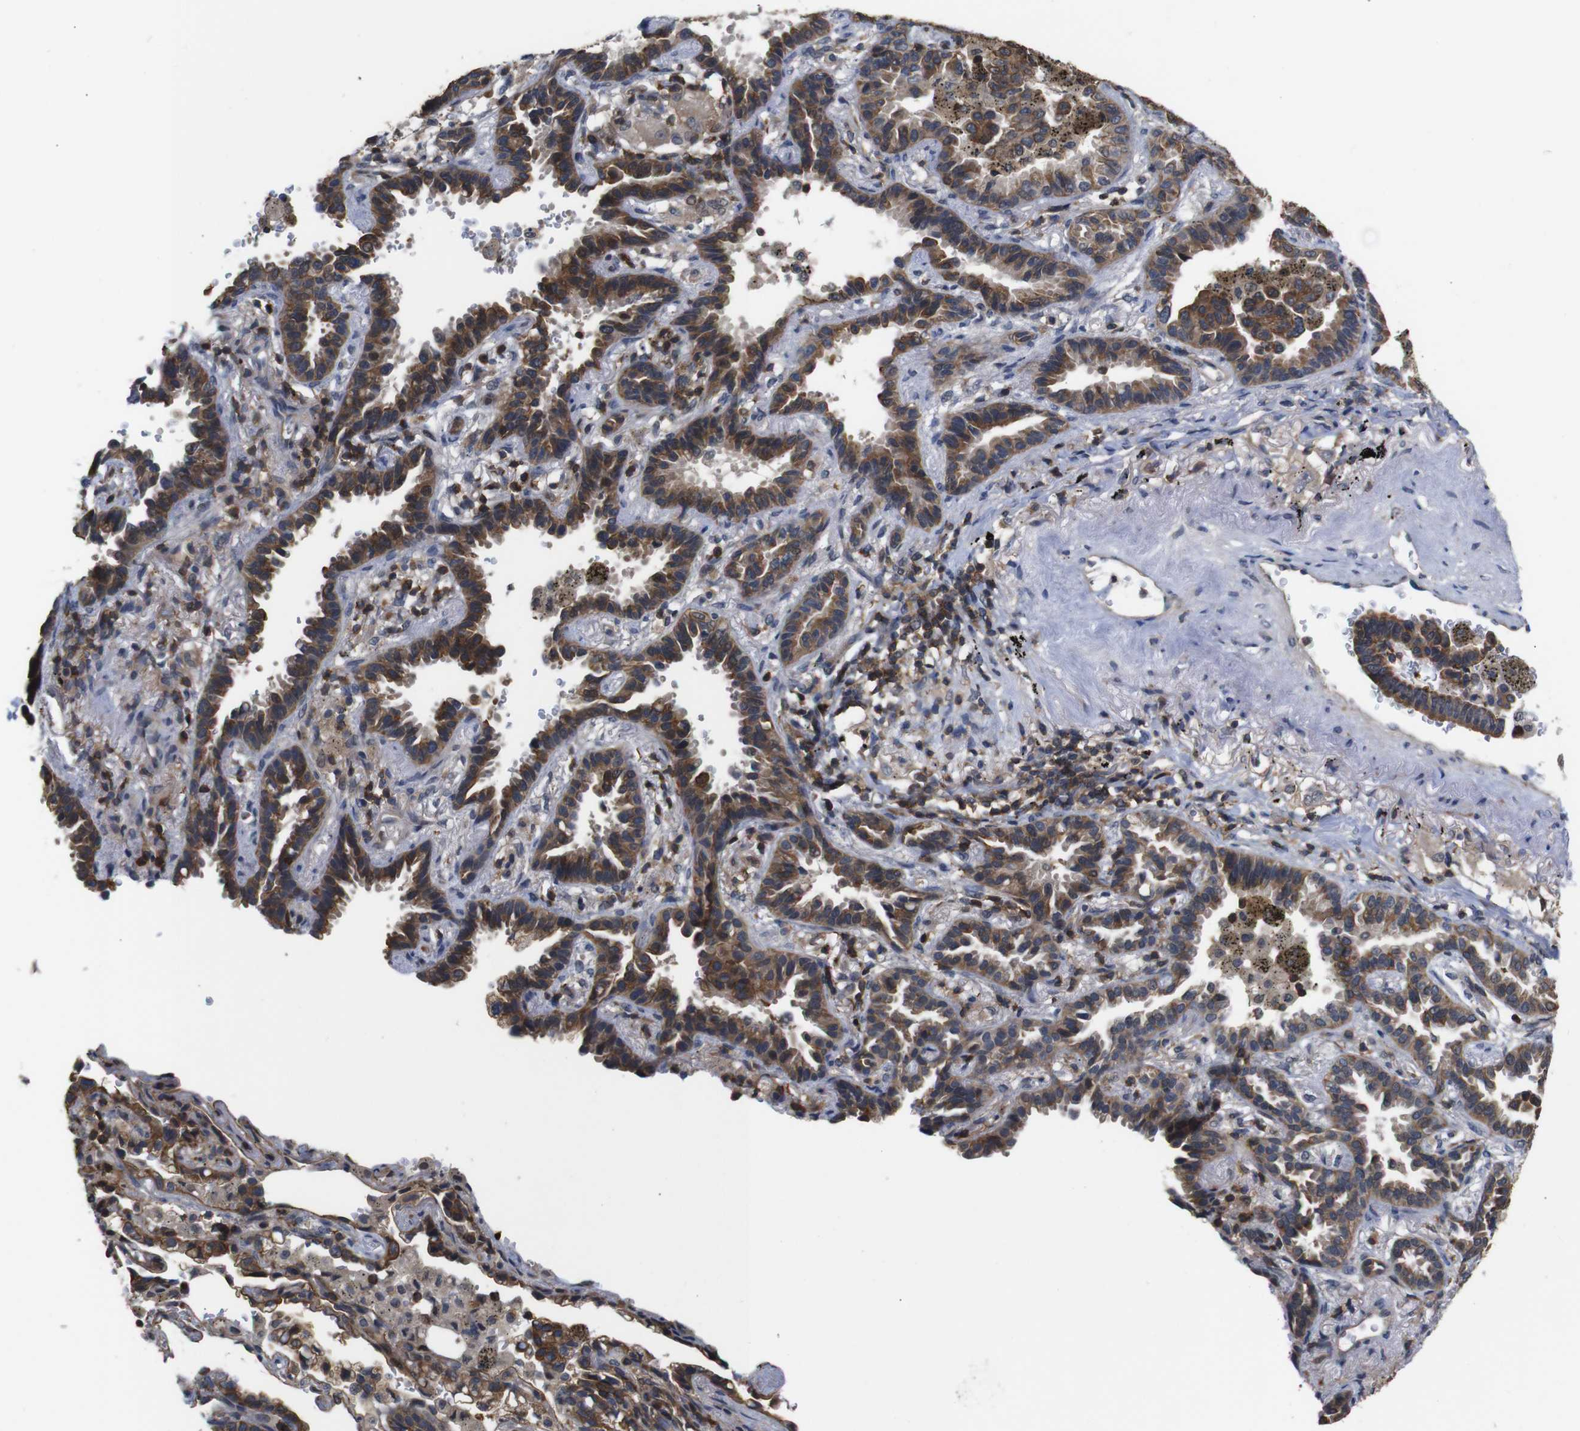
{"staining": {"intensity": "moderate", "quantity": ">75%", "location": "cytoplasmic/membranous"}, "tissue": "lung cancer", "cell_type": "Tumor cells", "image_type": "cancer", "snomed": [{"axis": "morphology", "description": "Normal tissue, NOS"}, {"axis": "morphology", "description": "Adenocarcinoma, NOS"}, {"axis": "topography", "description": "Lung"}], "caption": "Immunohistochemical staining of adenocarcinoma (lung) reveals medium levels of moderate cytoplasmic/membranous positivity in about >75% of tumor cells.", "gene": "BRWD3", "patient": {"sex": "male", "age": 59}}